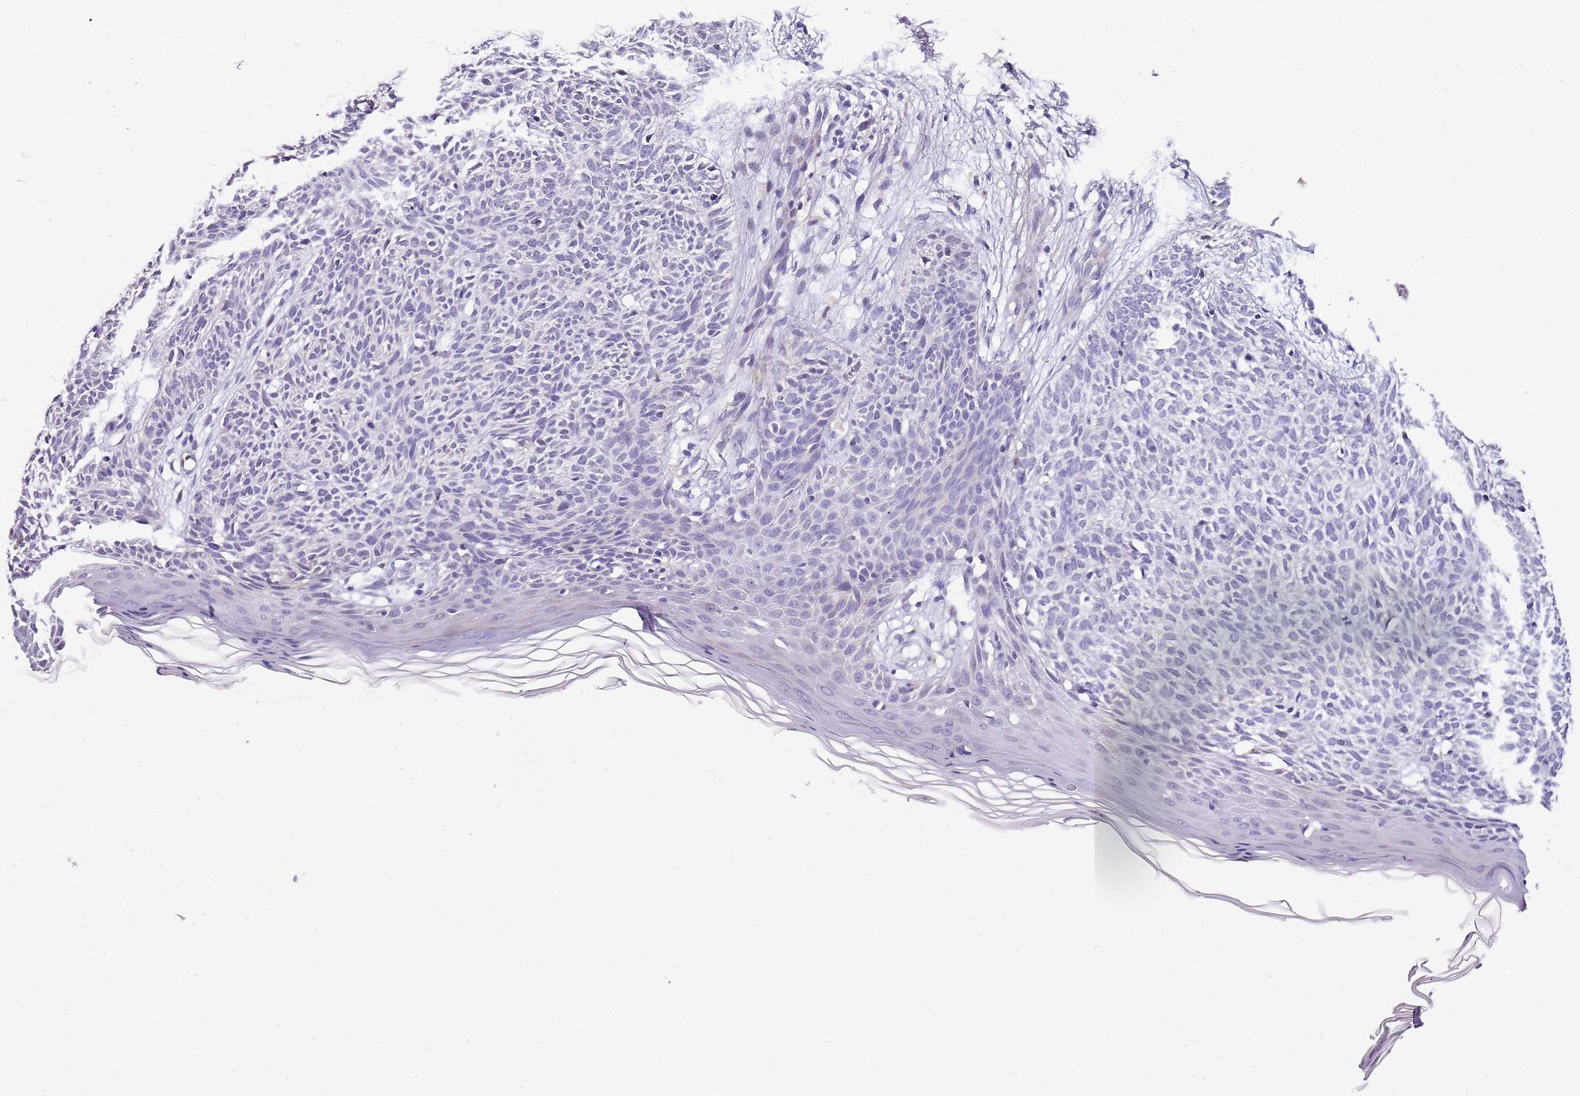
{"staining": {"intensity": "negative", "quantity": "none", "location": "none"}, "tissue": "skin cancer", "cell_type": "Tumor cells", "image_type": "cancer", "snomed": [{"axis": "morphology", "description": "Basal cell carcinoma"}, {"axis": "topography", "description": "Skin"}], "caption": "Tumor cells show no significant protein positivity in basal cell carcinoma (skin). (Brightfield microscopy of DAB immunohistochemistry at high magnification).", "gene": "NKX2-3", "patient": {"sex": "female", "age": 66}}